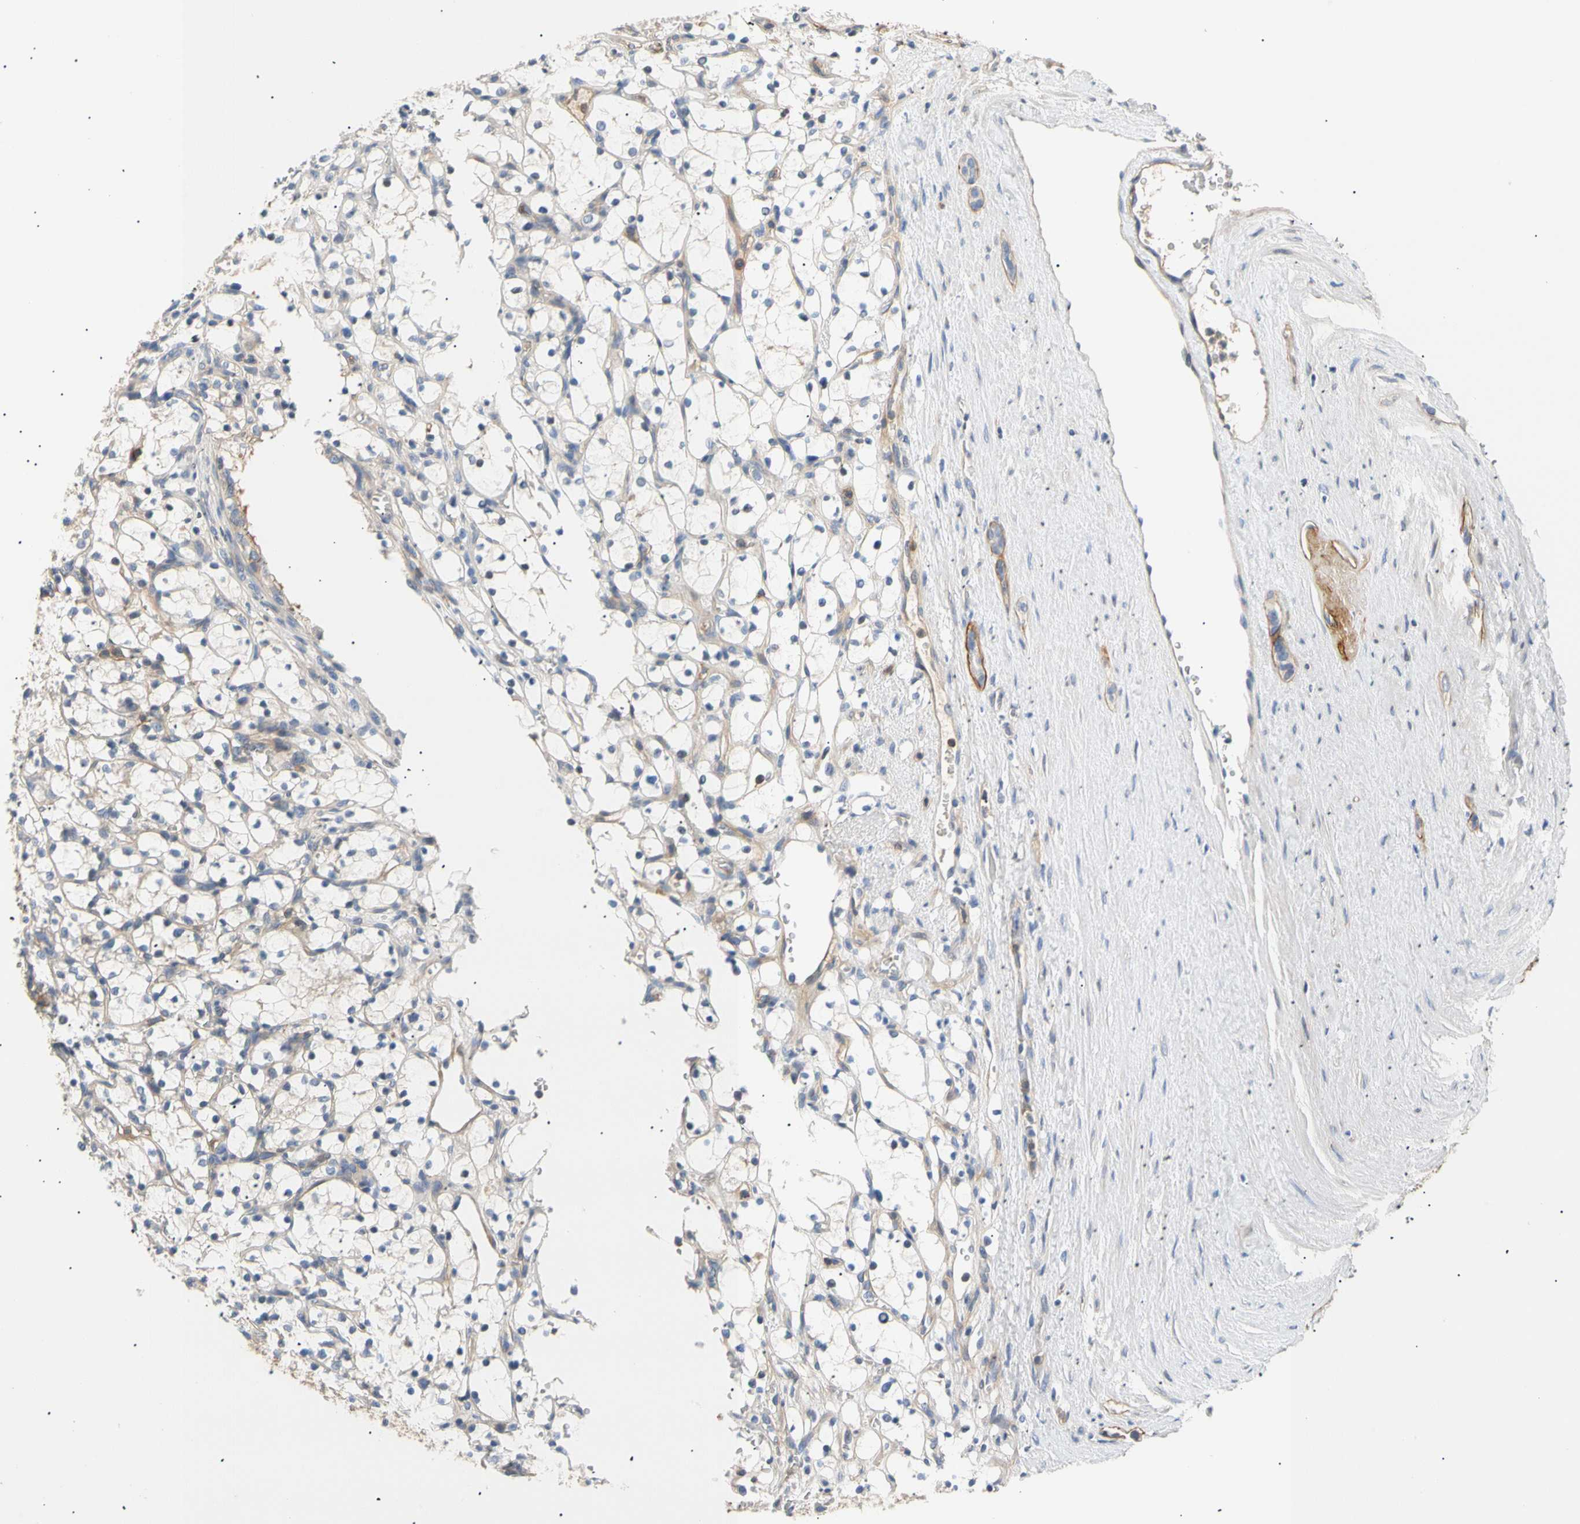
{"staining": {"intensity": "negative", "quantity": "none", "location": "none"}, "tissue": "renal cancer", "cell_type": "Tumor cells", "image_type": "cancer", "snomed": [{"axis": "morphology", "description": "Adenocarcinoma, NOS"}, {"axis": "topography", "description": "Kidney"}], "caption": "An IHC image of adenocarcinoma (renal) is shown. There is no staining in tumor cells of adenocarcinoma (renal).", "gene": "TNFRSF18", "patient": {"sex": "female", "age": 69}}